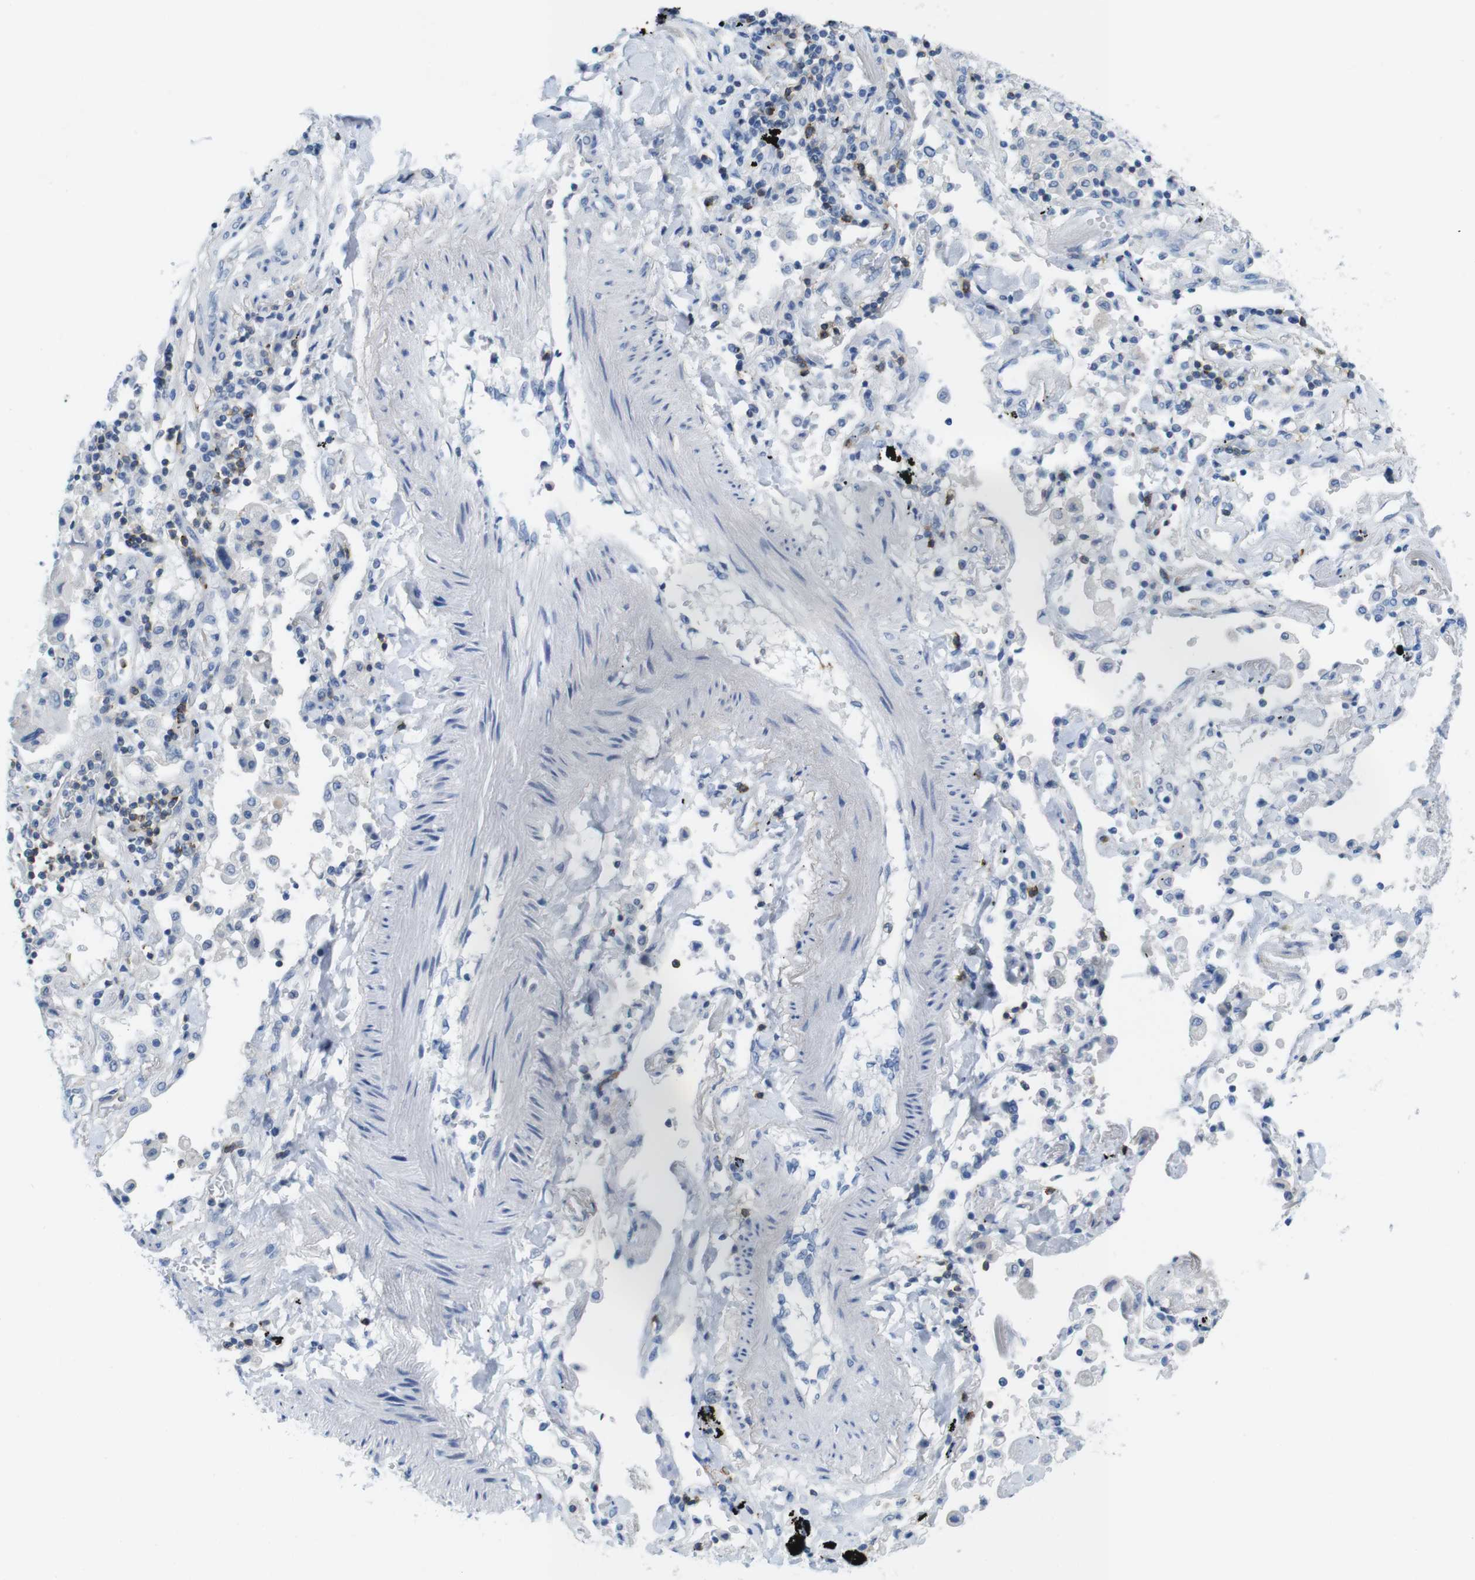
{"staining": {"intensity": "negative", "quantity": "none", "location": "none"}, "tissue": "lung cancer", "cell_type": "Tumor cells", "image_type": "cancer", "snomed": [{"axis": "morphology", "description": "Adenocarcinoma, NOS"}, {"axis": "topography", "description": "Lung"}], "caption": "Immunohistochemistry (IHC) of lung cancer shows no expression in tumor cells. The staining was performed using DAB to visualize the protein expression in brown, while the nuclei were stained in blue with hematoxylin (Magnification: 20x).", "gene": "CD5", "patient": {"sex": "female", "age": 65}}